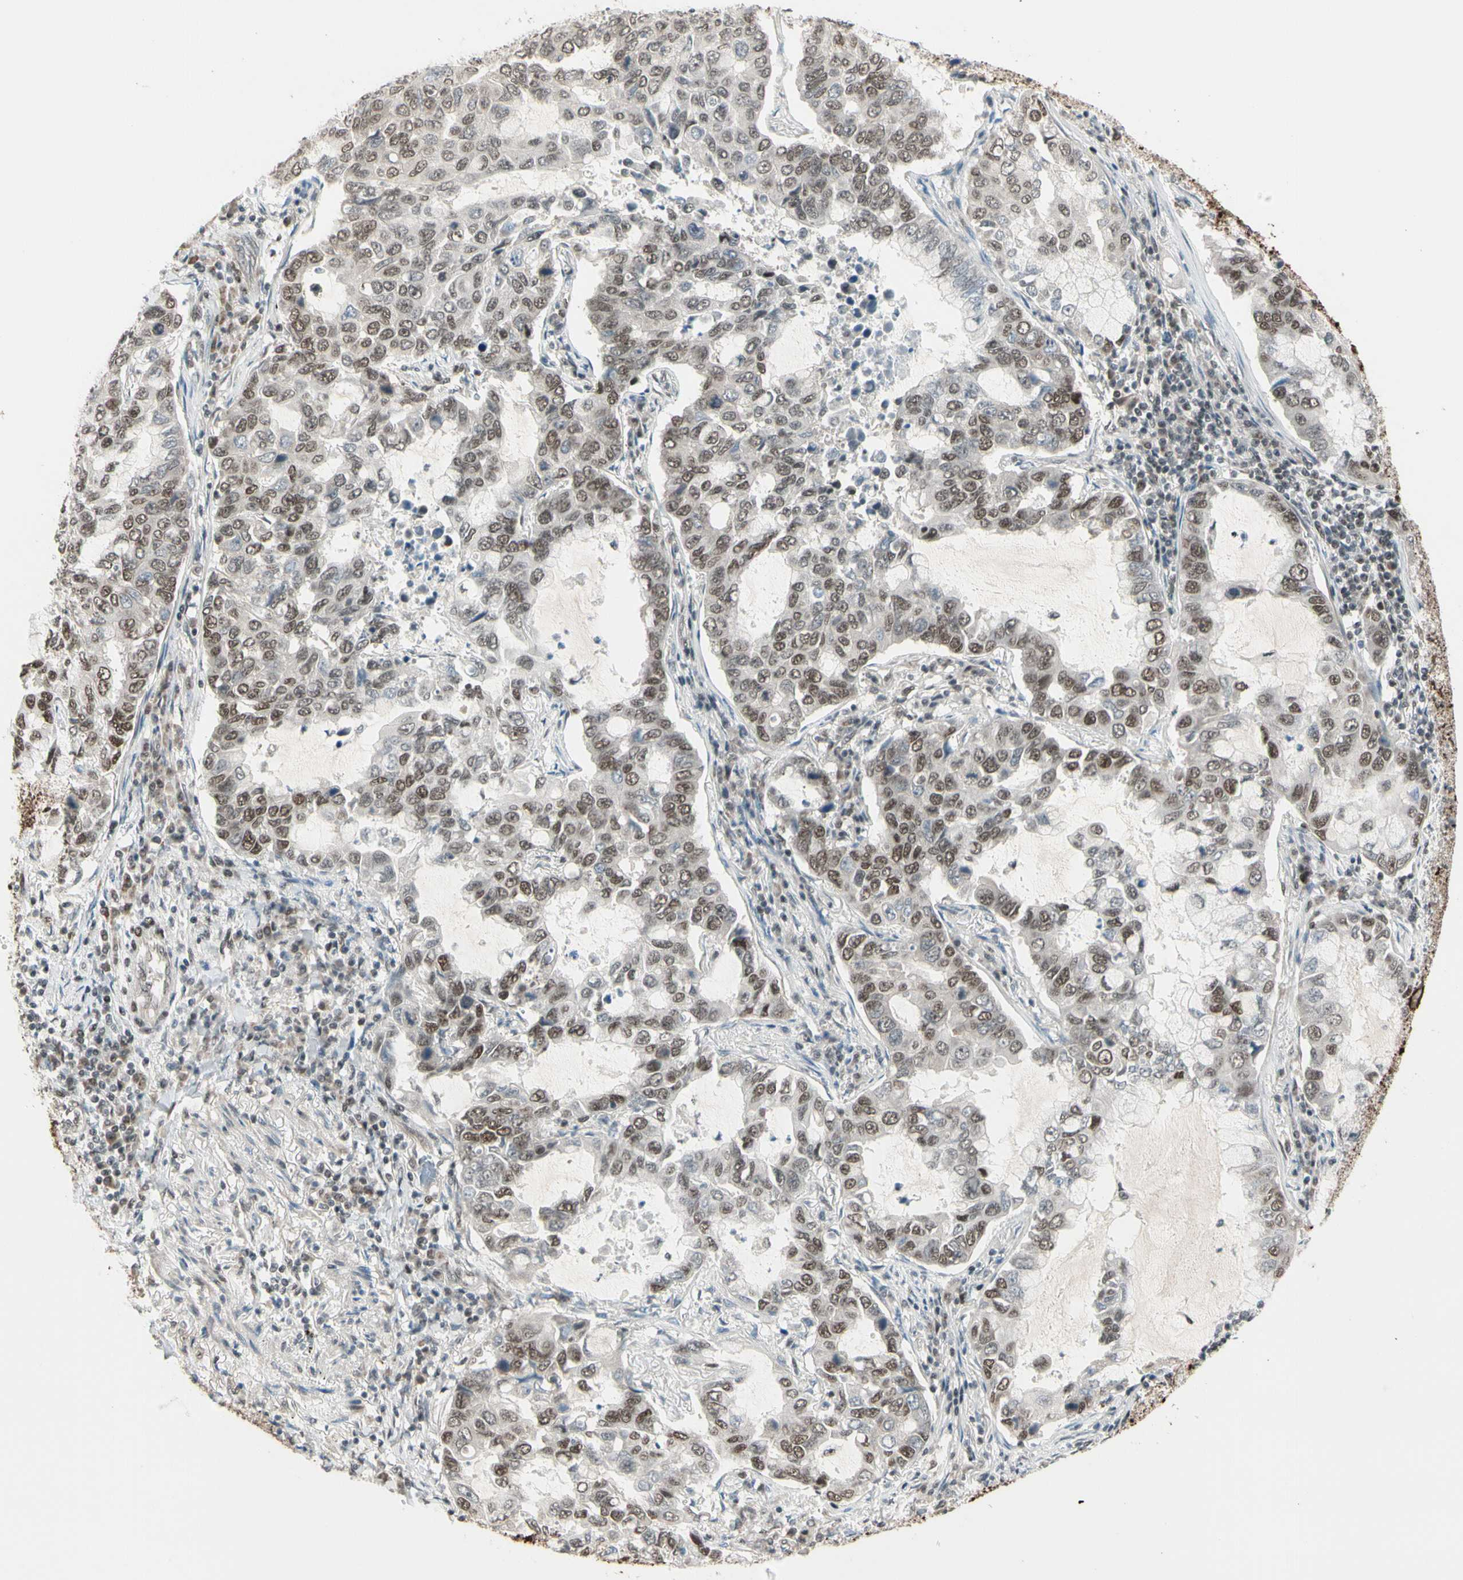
{"staining": {"intensity": "moderate", "quantity": ">75%", "location": "nuclear"}, "tissue": "lung cancer", "cell_type": "Tumor cells", "image_type": "cancer", "snomed": [{"axis": "morphology", "description": "Adenocarcinoma, NOS"}, {"axis": "topography", "description": "Lung"}], "caption": "High-power microscopy captured an immunohistochemistry image of adenocarcinoma (lung), revealing moderate nuclear staining in about >75% of tumor cells.", "gene": "CHAMP1", "patient": {"sex": "male", "age": 64}}